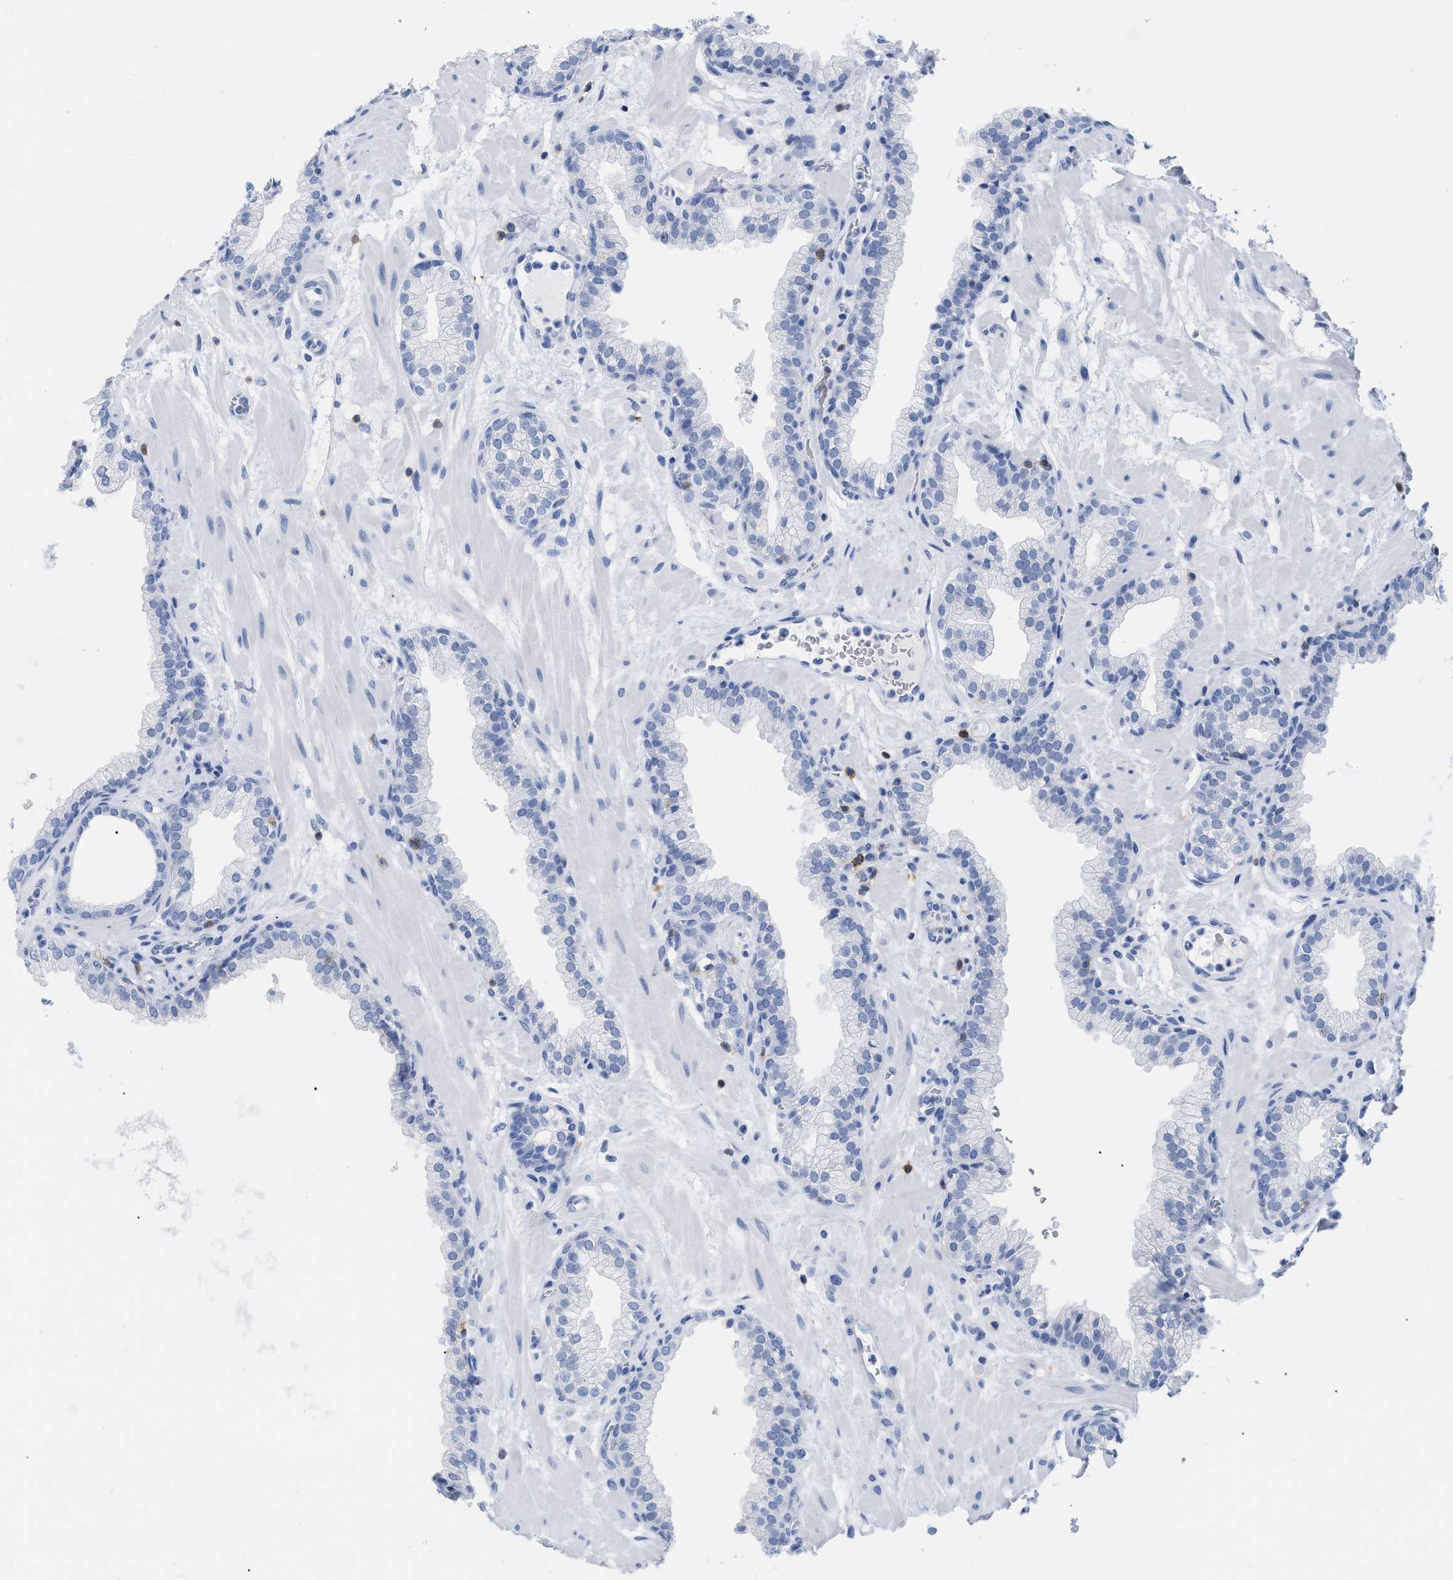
{"staining": {"intensity": "negative", "quantity": "none", "location": "none"}, "tissue": "prostate", "cell_type": "Glandular cells", "image_type": "normal", "snomed": [{"axis": "morphology", "description": "Normal tissue, NOS"}, {"axis": "morphology", "description": "Urothelial carcinoma, Low grade"}, {"axis": "topography", "description": "Urinary bladder"}, {"axis": "topography", "description": "Prostate"}], "caption": "Protein analysis of normal prostate displays no significant expression in glandular cells.", "gene": "CD5", "patient": {"sex": "male", "age": 60}}